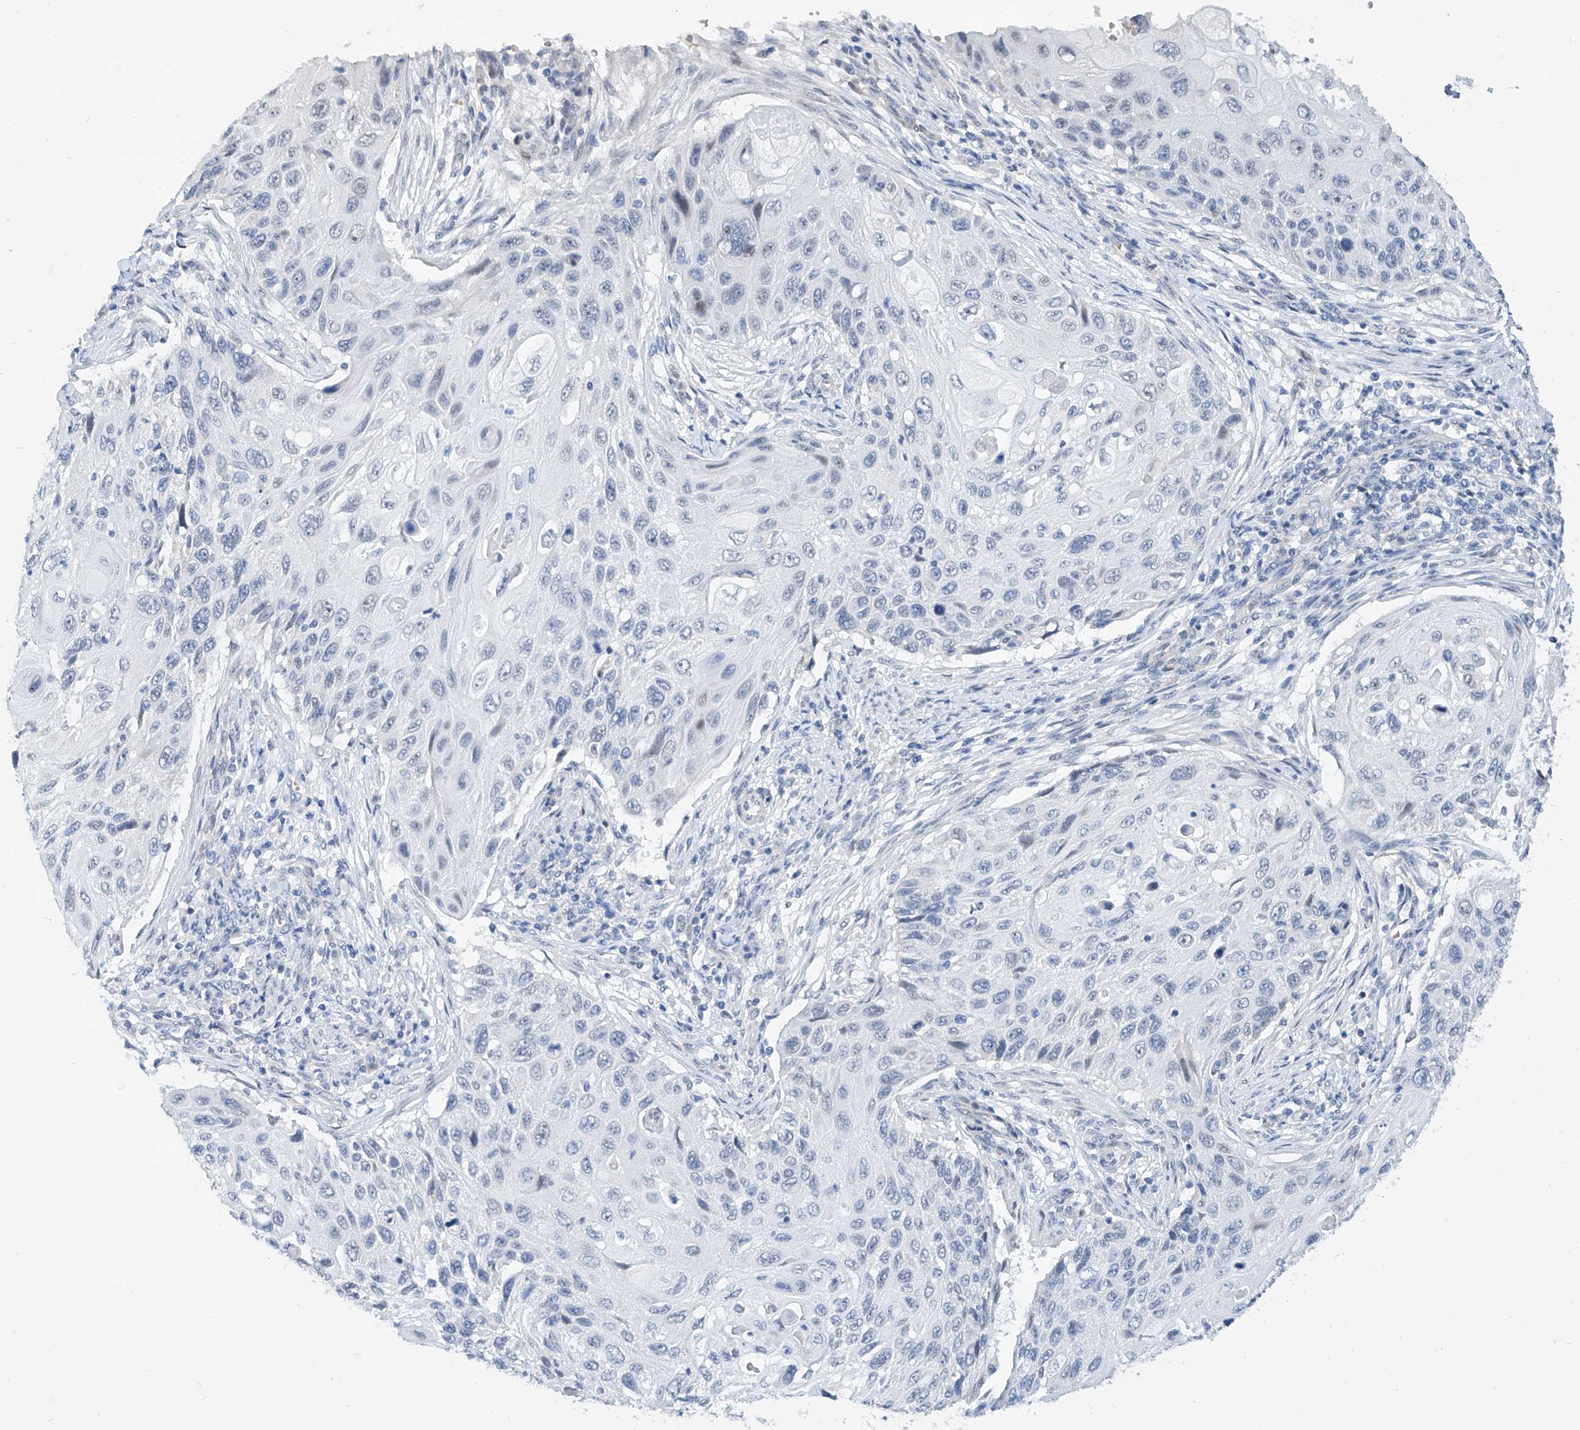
{"staining": {"intensity": "negative", "quantity": "none", "location": "none"}, "tissue": "cervical cancer", "cell_type": "Tumor cells", "image_type": "cancer", "snomed": [{"axis": "morphology", "description": "Squamous cell carcinoma, NOS"}, {"axis": "topography", "description": "Cervix"}], "caption": "A high-resolution micrograph shows immunohistochemistry (IHC) staining of cervical squamous cell carcinoma, which exhibits no significant positivity in tumor cells.", "gene": "BPTF", "patient": {"sex": "female", "age": 70}}